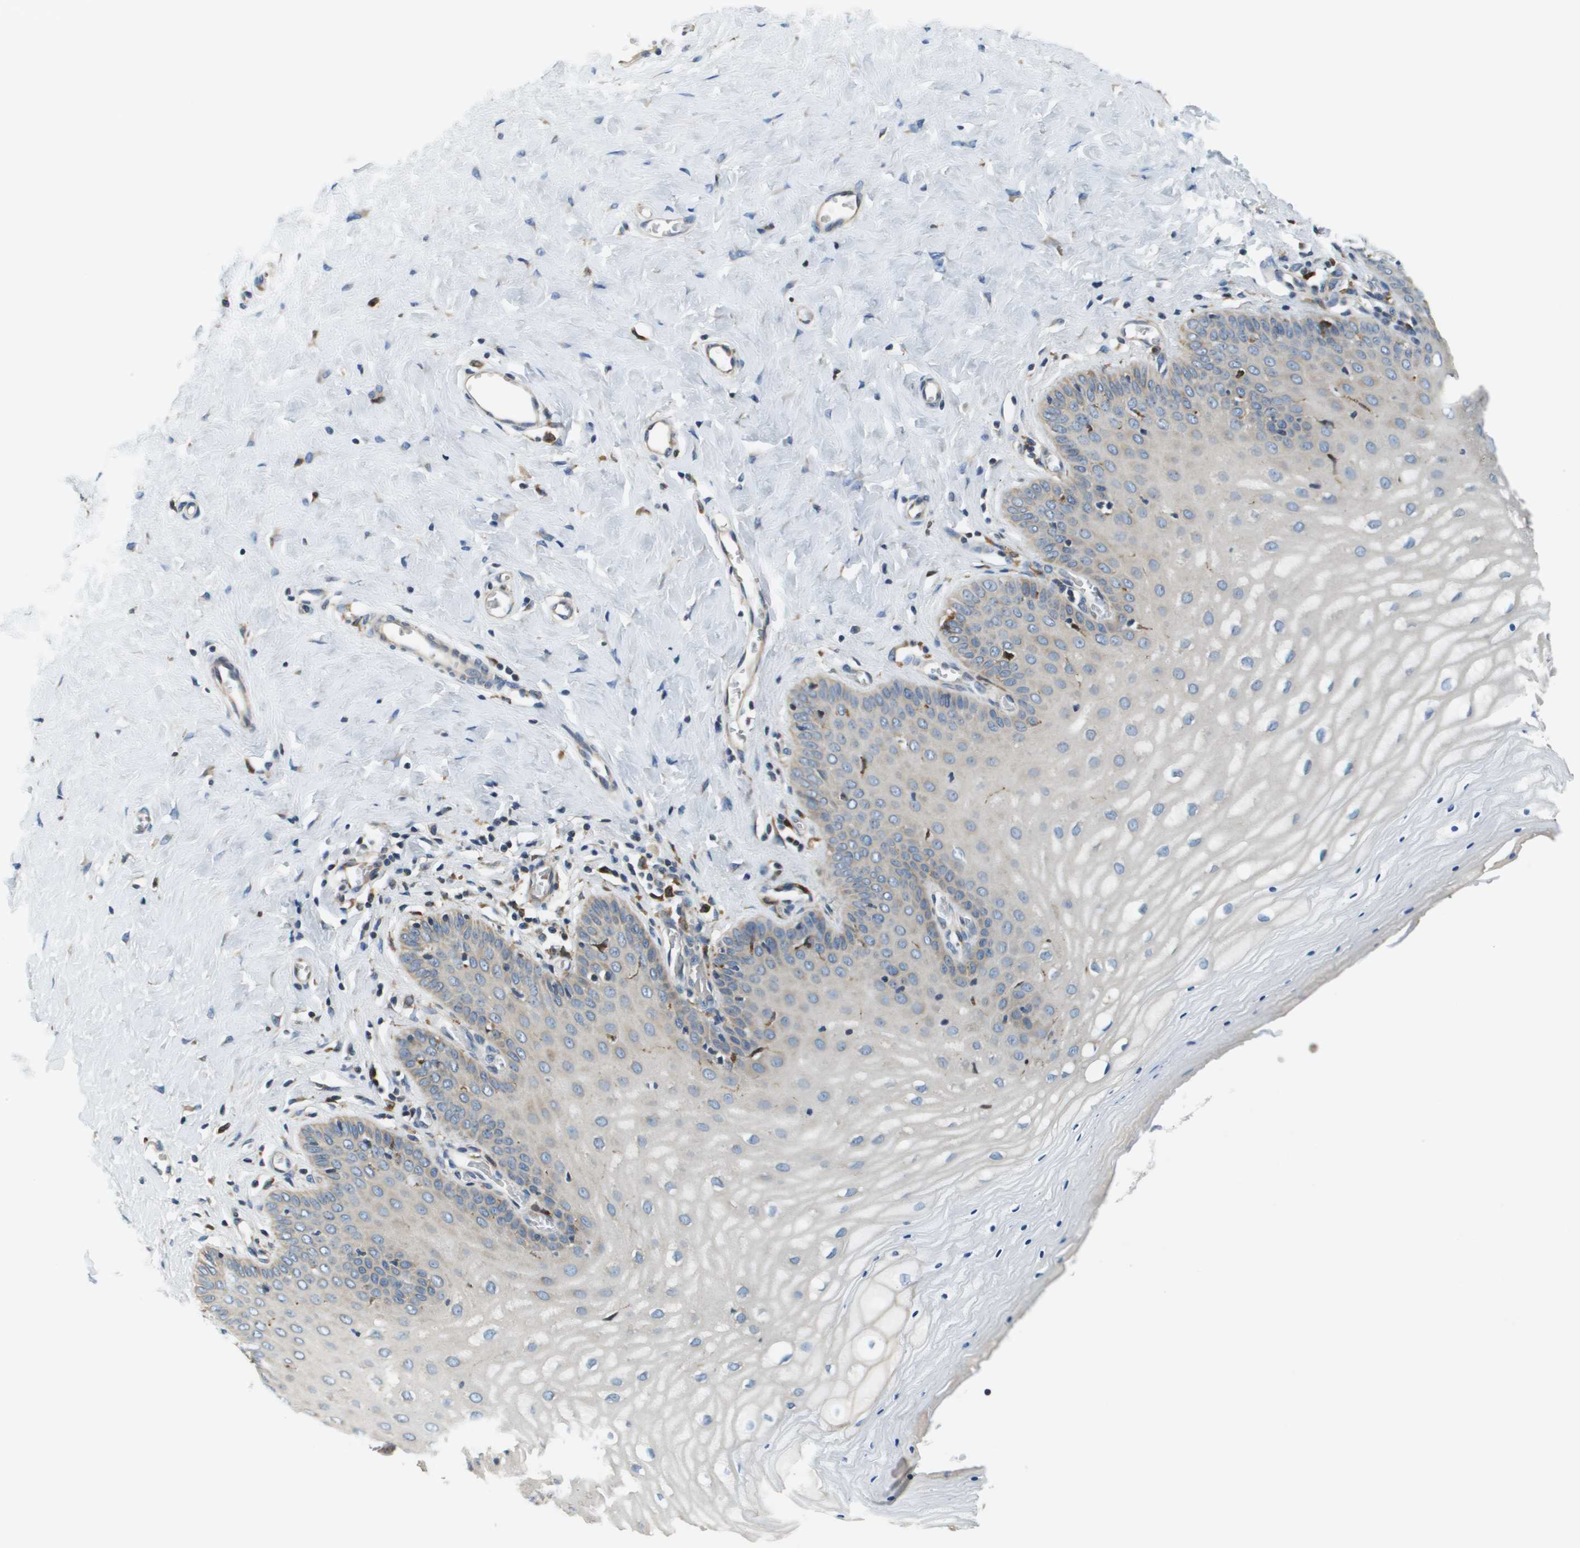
{"staining": {"intensity": "negative", "quantity": "none", "location": "none"}, "tissue": "cervix", "cell_type": "Squamous epithelial cells", "image_type": "normal", "snomed": [{"axis": "morphology", "description": "Normal tissue, NOS"}, {"axis": "topography", "description": "Cervix"}], "caption": "An IHC photomicrograph of unremarkable cervix is shown. There is no staining in squamous epithelial cells of cervix.", "gene": "CNPY3", "patient": {"sex": "female", "age": 55}}